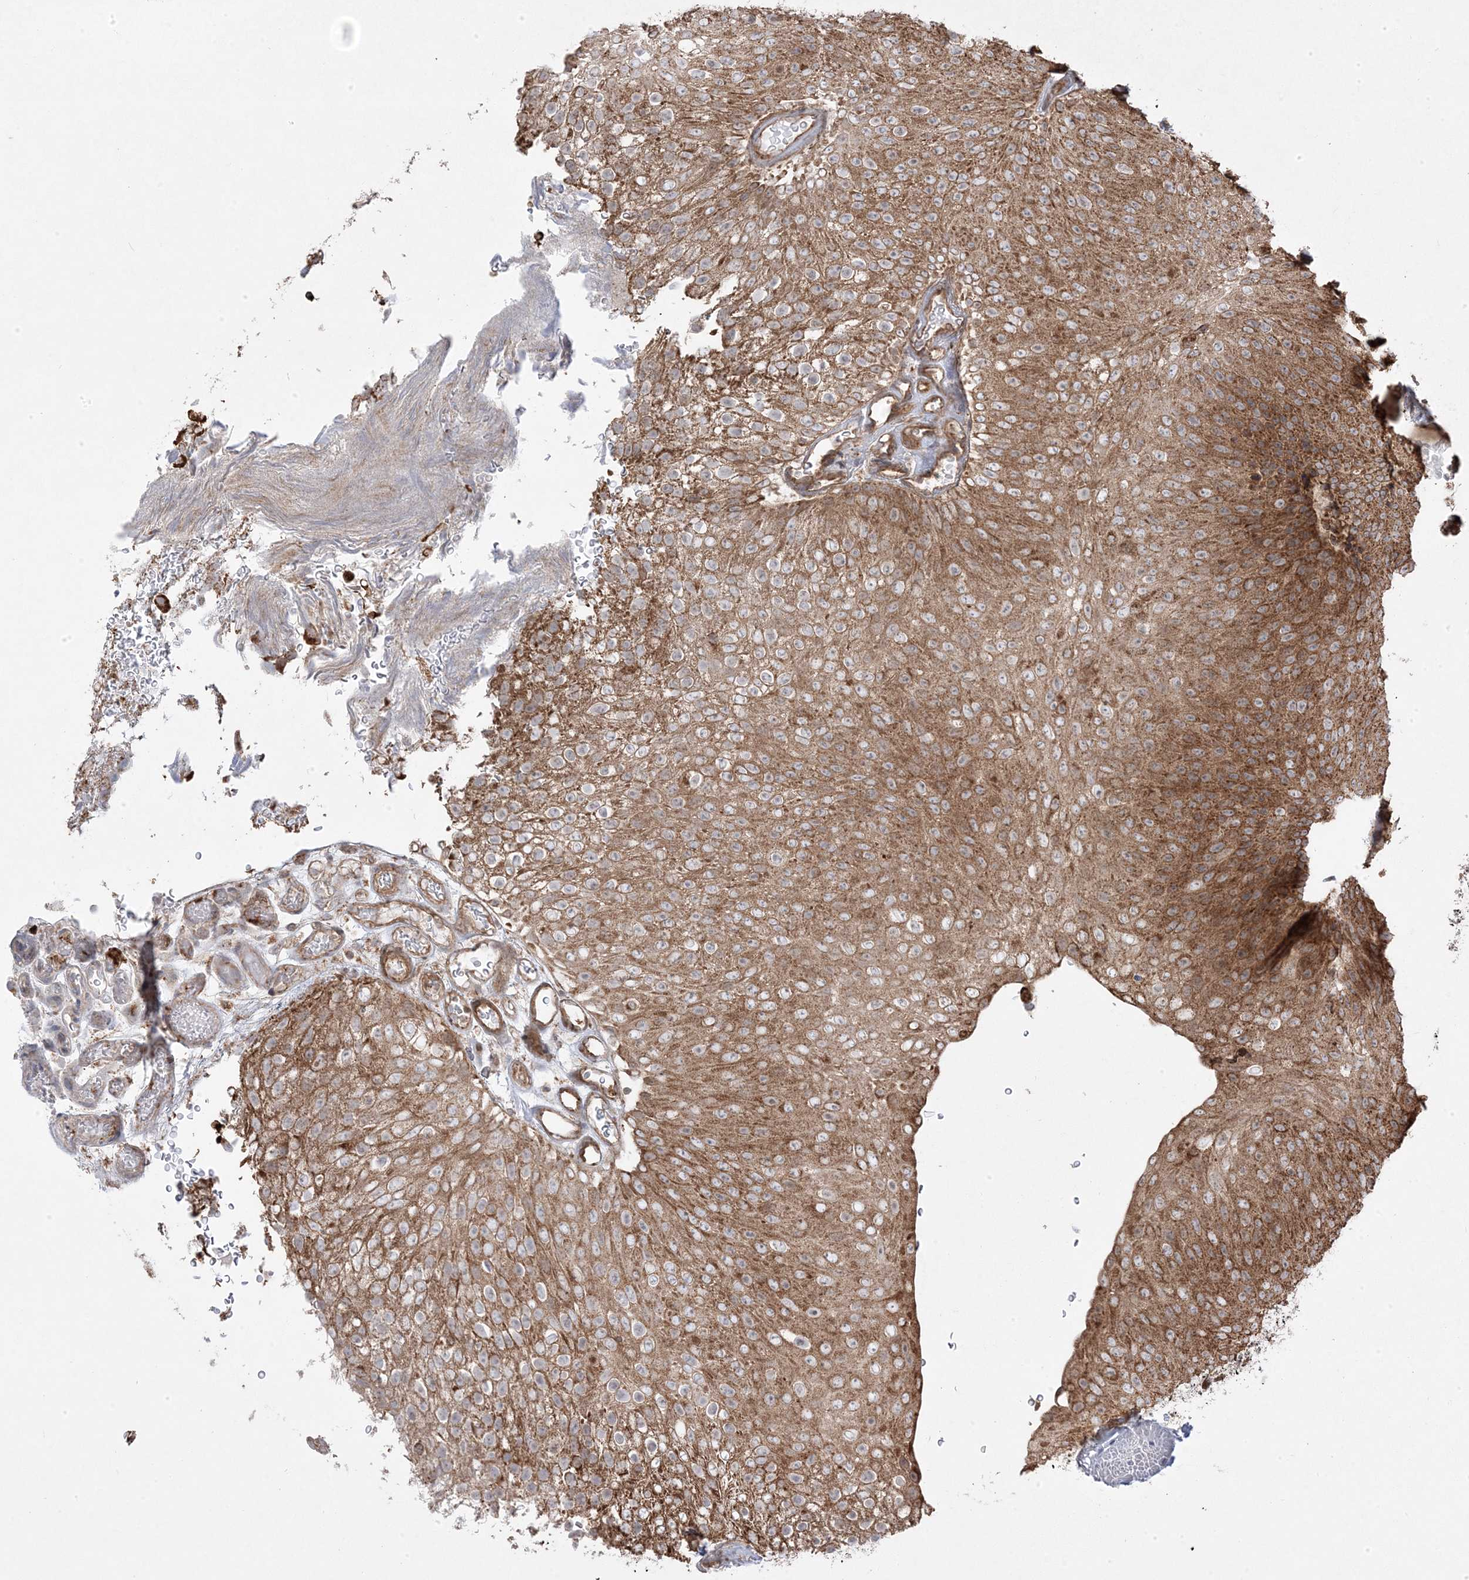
{"staining": {"intensity": "moderate", "quantity": ">75%", "location": "cytoplasmic/membranous"}, "tissue": "urothelial cancer", "cell_type": "Tumor cells", "image_type": "cancer", "snomed": [{"axis": "morphology", "description": "Urothelial carcinoma, Low grade"}, {"axis": "topography", "description": "Urinary bladder"}], "caption": "There is medium levels of moderate cytoplasmic/membranous expression in tumor cells of urothelial cancer, as demonstrated by immunohistochemical staining (brown color).", "gene": "CLUAP1", "patient": {"sex": "male", "age": 78}}